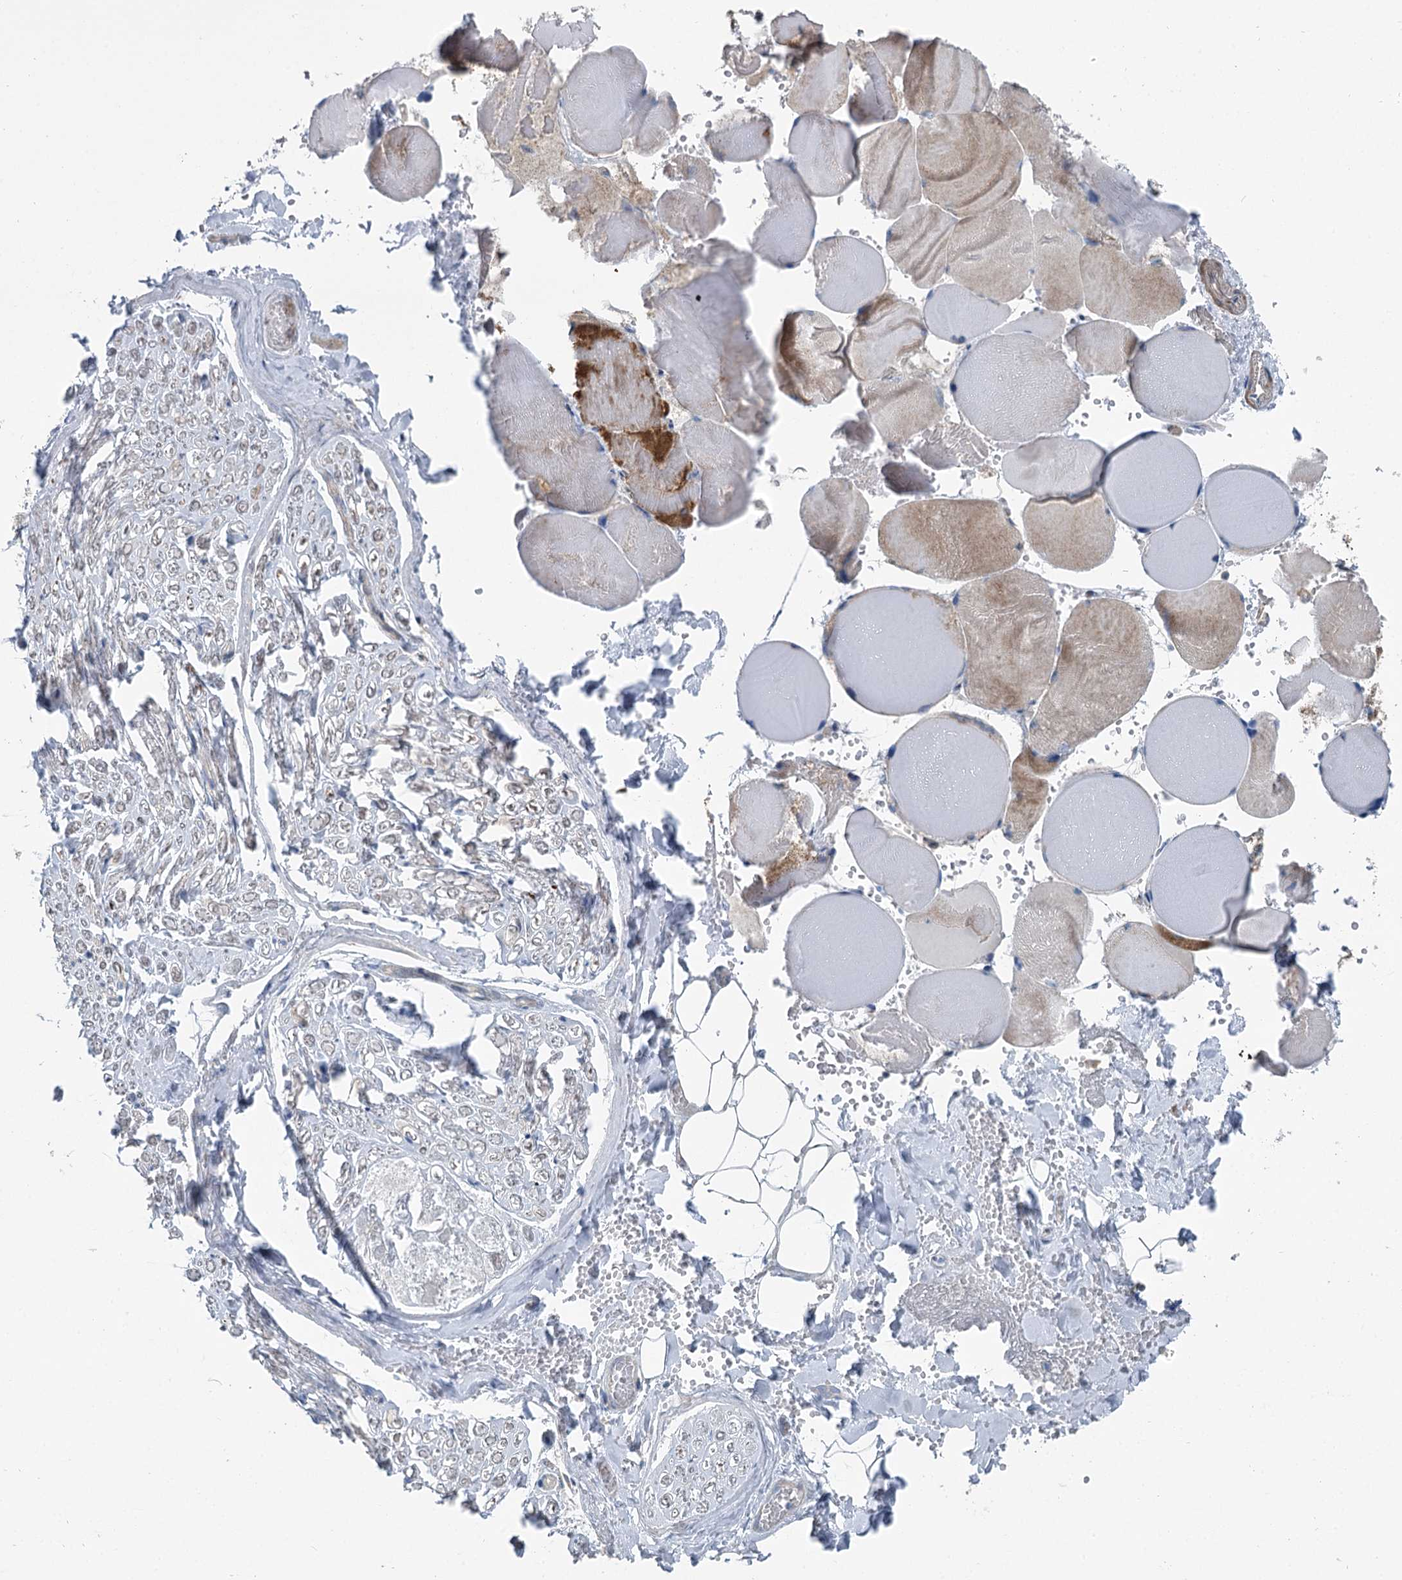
{"staining": {"intensity": "weak", "quantity": ">75%", "location": "cytoplasmic/membranous"}, "tissue": "adipose tissue", "cell_type": "Adipocytes", "image_type": "normal", "snomed": [{"axis": "morphology", "description": "Normal tissue, NOS"}, {"axis": "topography", "description": "Skeletal muscle"}, {"axis": "topography", "description": "Peripheral nerve tissue"}], "caption": "The photomicrograph reveals staining of normal adipose tissue, revealing weak cytoplasmic/membranous protein staining (brown color) within adipocytes.", "gene": "MARK2", "patient": {"sex": "female", "age": 55}}